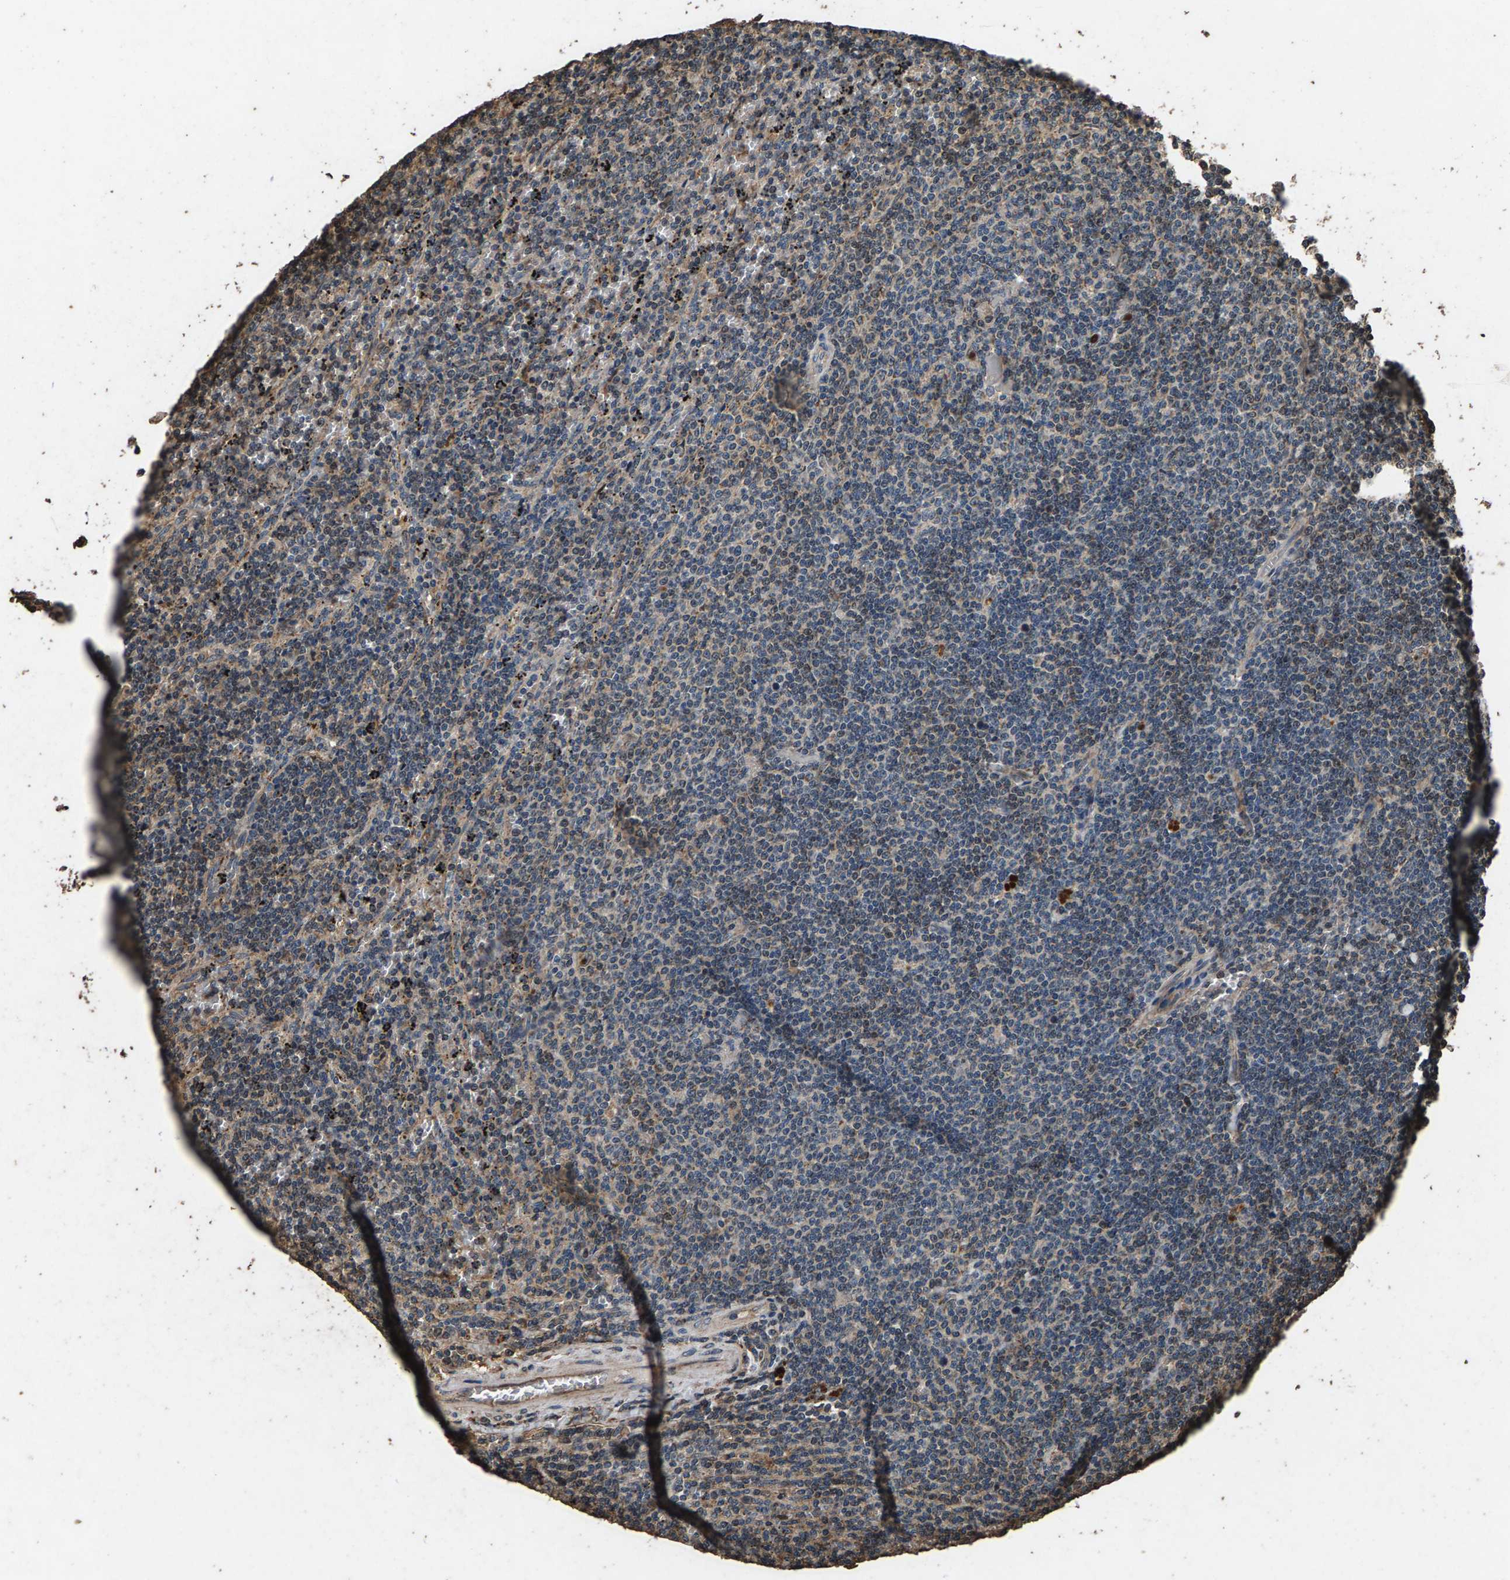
{"staining": {"intensity": "weak", "quantity": "<25%", "location": "cytoplasmic/membranous"}, "tissue": "lymphoma", "cell_type": "Tumor cells", "image_type": "cancer", "snomed": [{"axis": "morphology", "description": "Malignant lymphoma, non-Hodgkin's type, Low grade"}, {"axis": "topography", "description": "Spleen"}], "caption": "This is an immunohistochemistry image of lymphoma. There is no expression in tumor cells.", "gene": "MRPL27", "patient": {"sex": "female", "age": 50}}